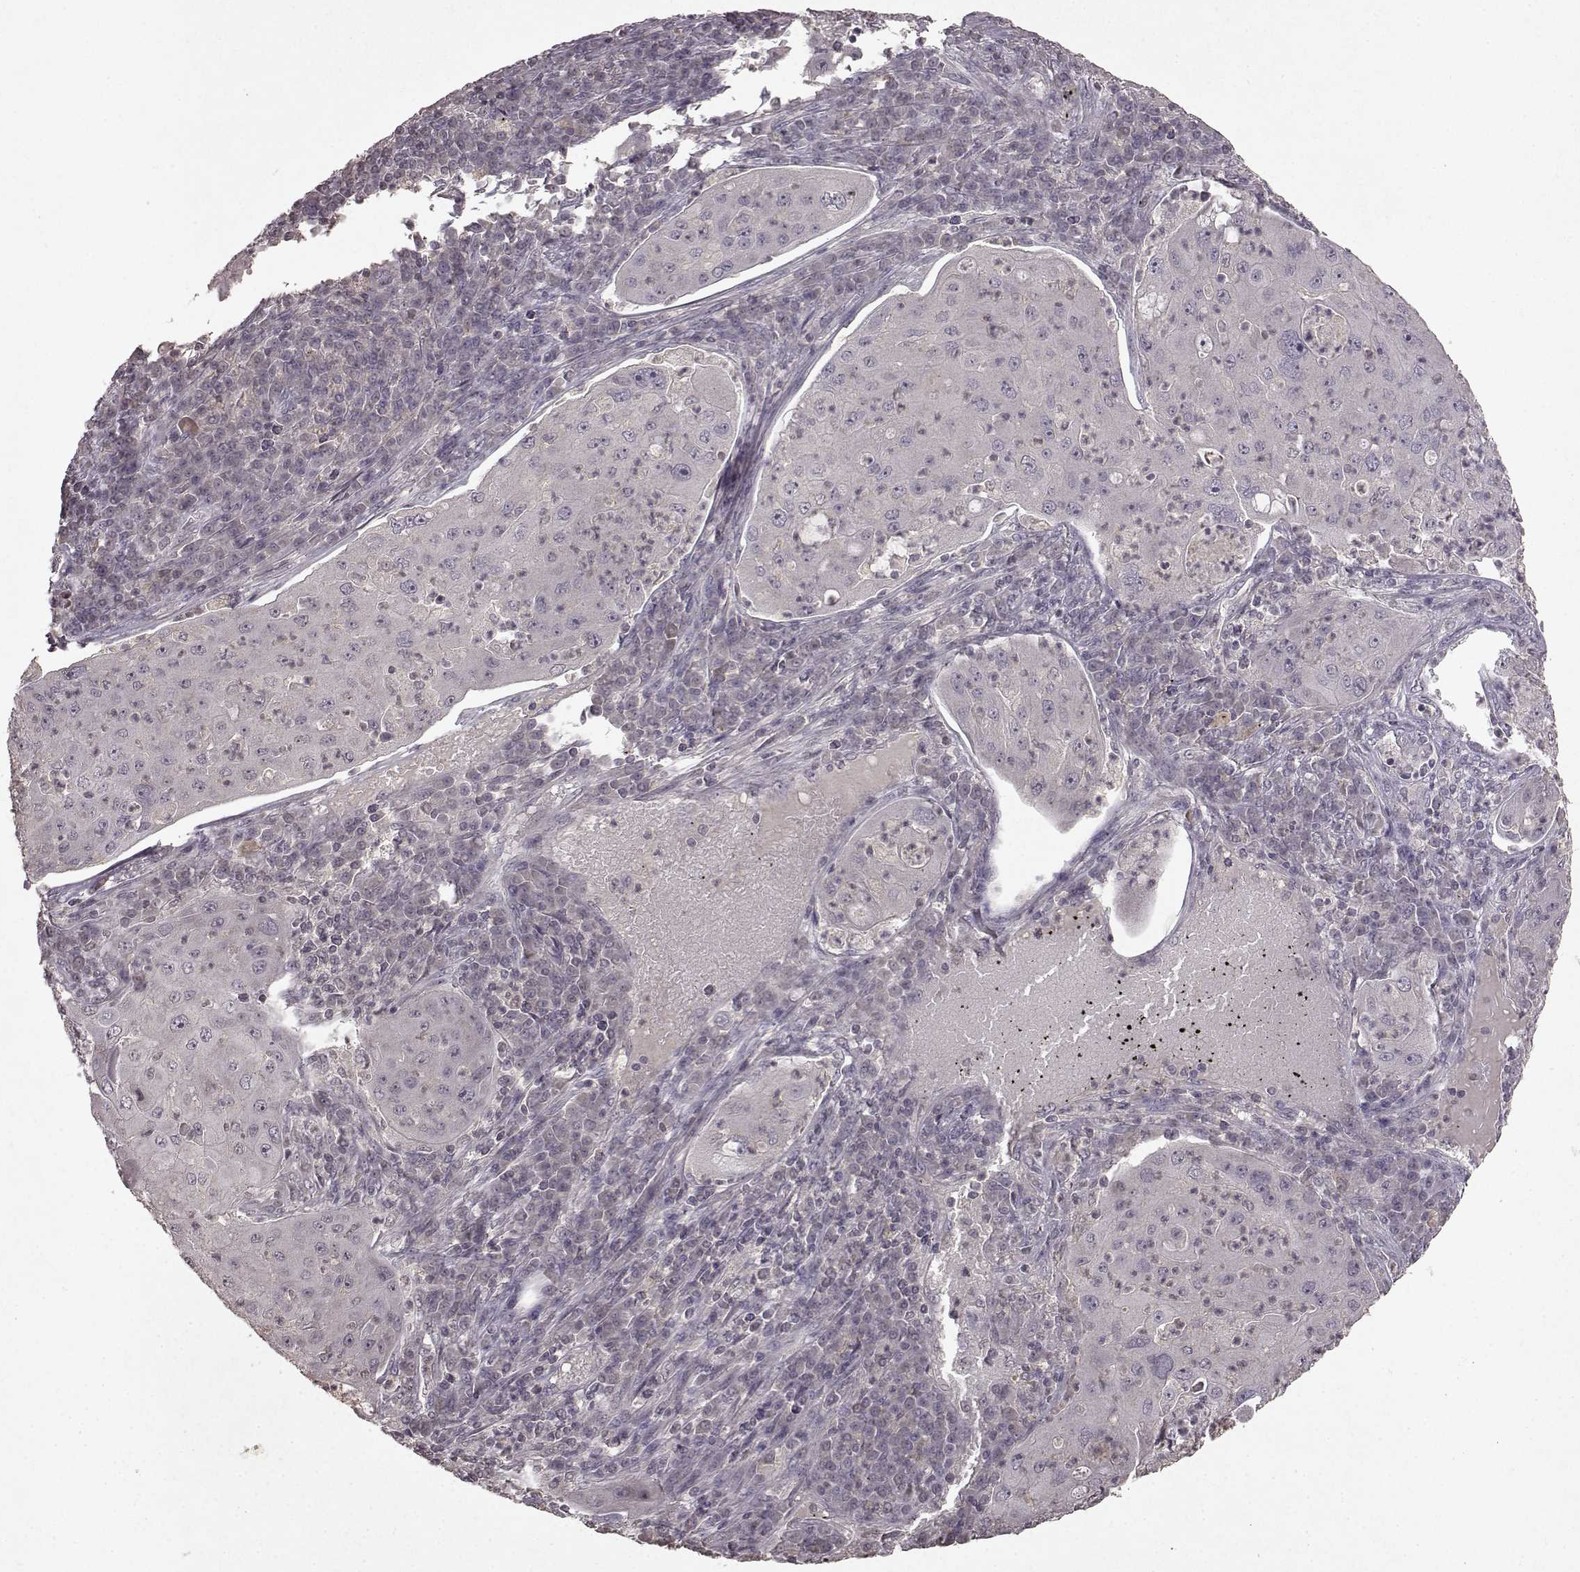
{"staining": {"intensity": "negative", "quantity": "none", "location": "none"}, "tissue": "lung cancer", "cell_type": "Tumor cells", "image_type": "cancer", "snomed": [{"axis": "morphology", "description": "Squamous cell carcinoma, NOS"}, {"axis": "topography", "description": "Lung"}], "caption": "Micrograph shows no protein staining in tumor cells of lung squamous cell carcinoma tissue.", "gene": "LHB", "patient": {"sex": "female", "age": 59}}